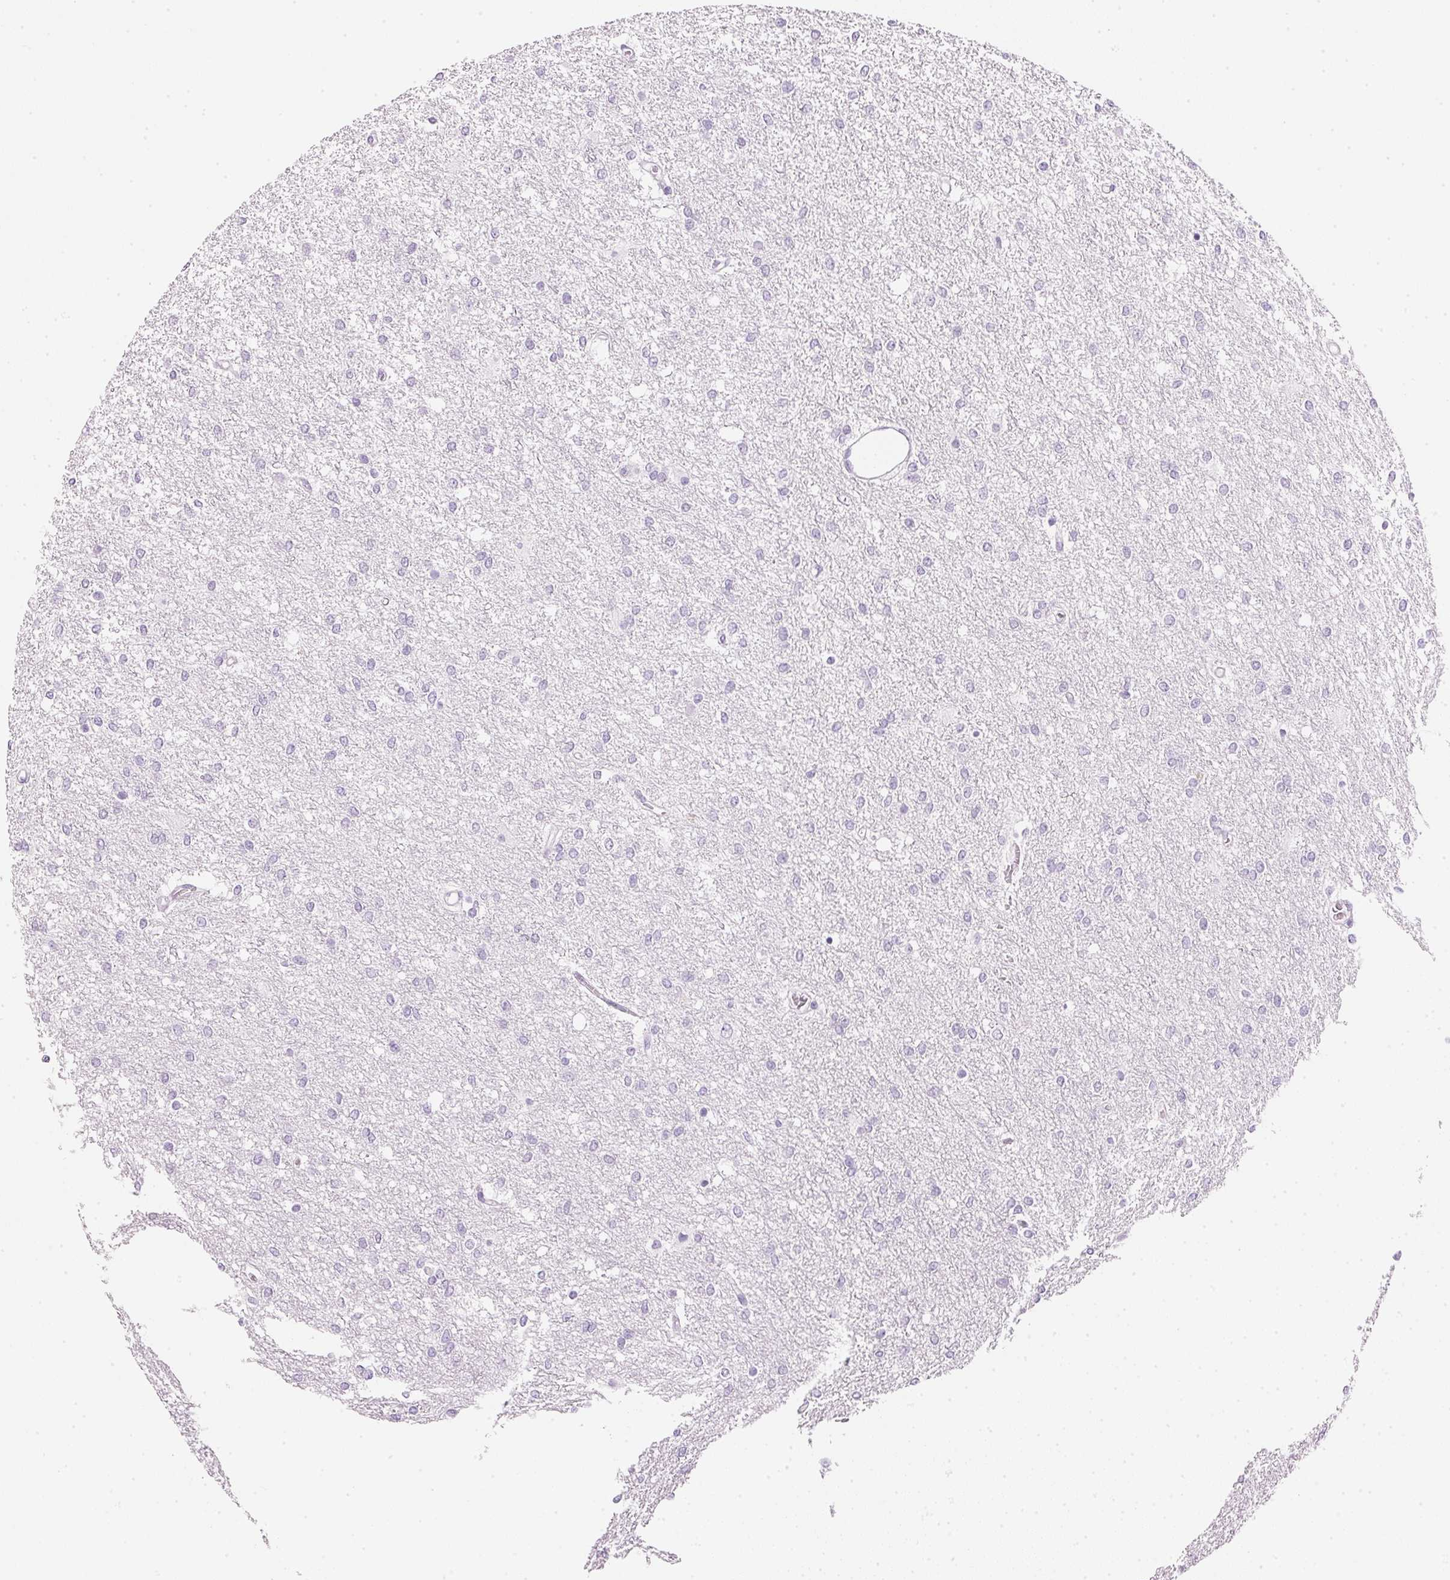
{"staining": {"intensity": "negative", "quantity": "none", "location": "none"}, "tissue": "glioma", "cell_type": "Tumor cells", "image_type": "cancer", "snomed": [{"axis": "morphology", "description": "Glioma, malignant, High grade"}, {"axis": "topography", "description": "Brain"}], "caption": "Immunohistochemistry (IHC) photomicrograph of glioma stained for a protein (brown), which exhibits no staining in tumor cells. (Brightfield microscopy of DAB IHC at high magnification).", "gene": "IGFBP1", "patient": {"sex": "female", "age": 61}}